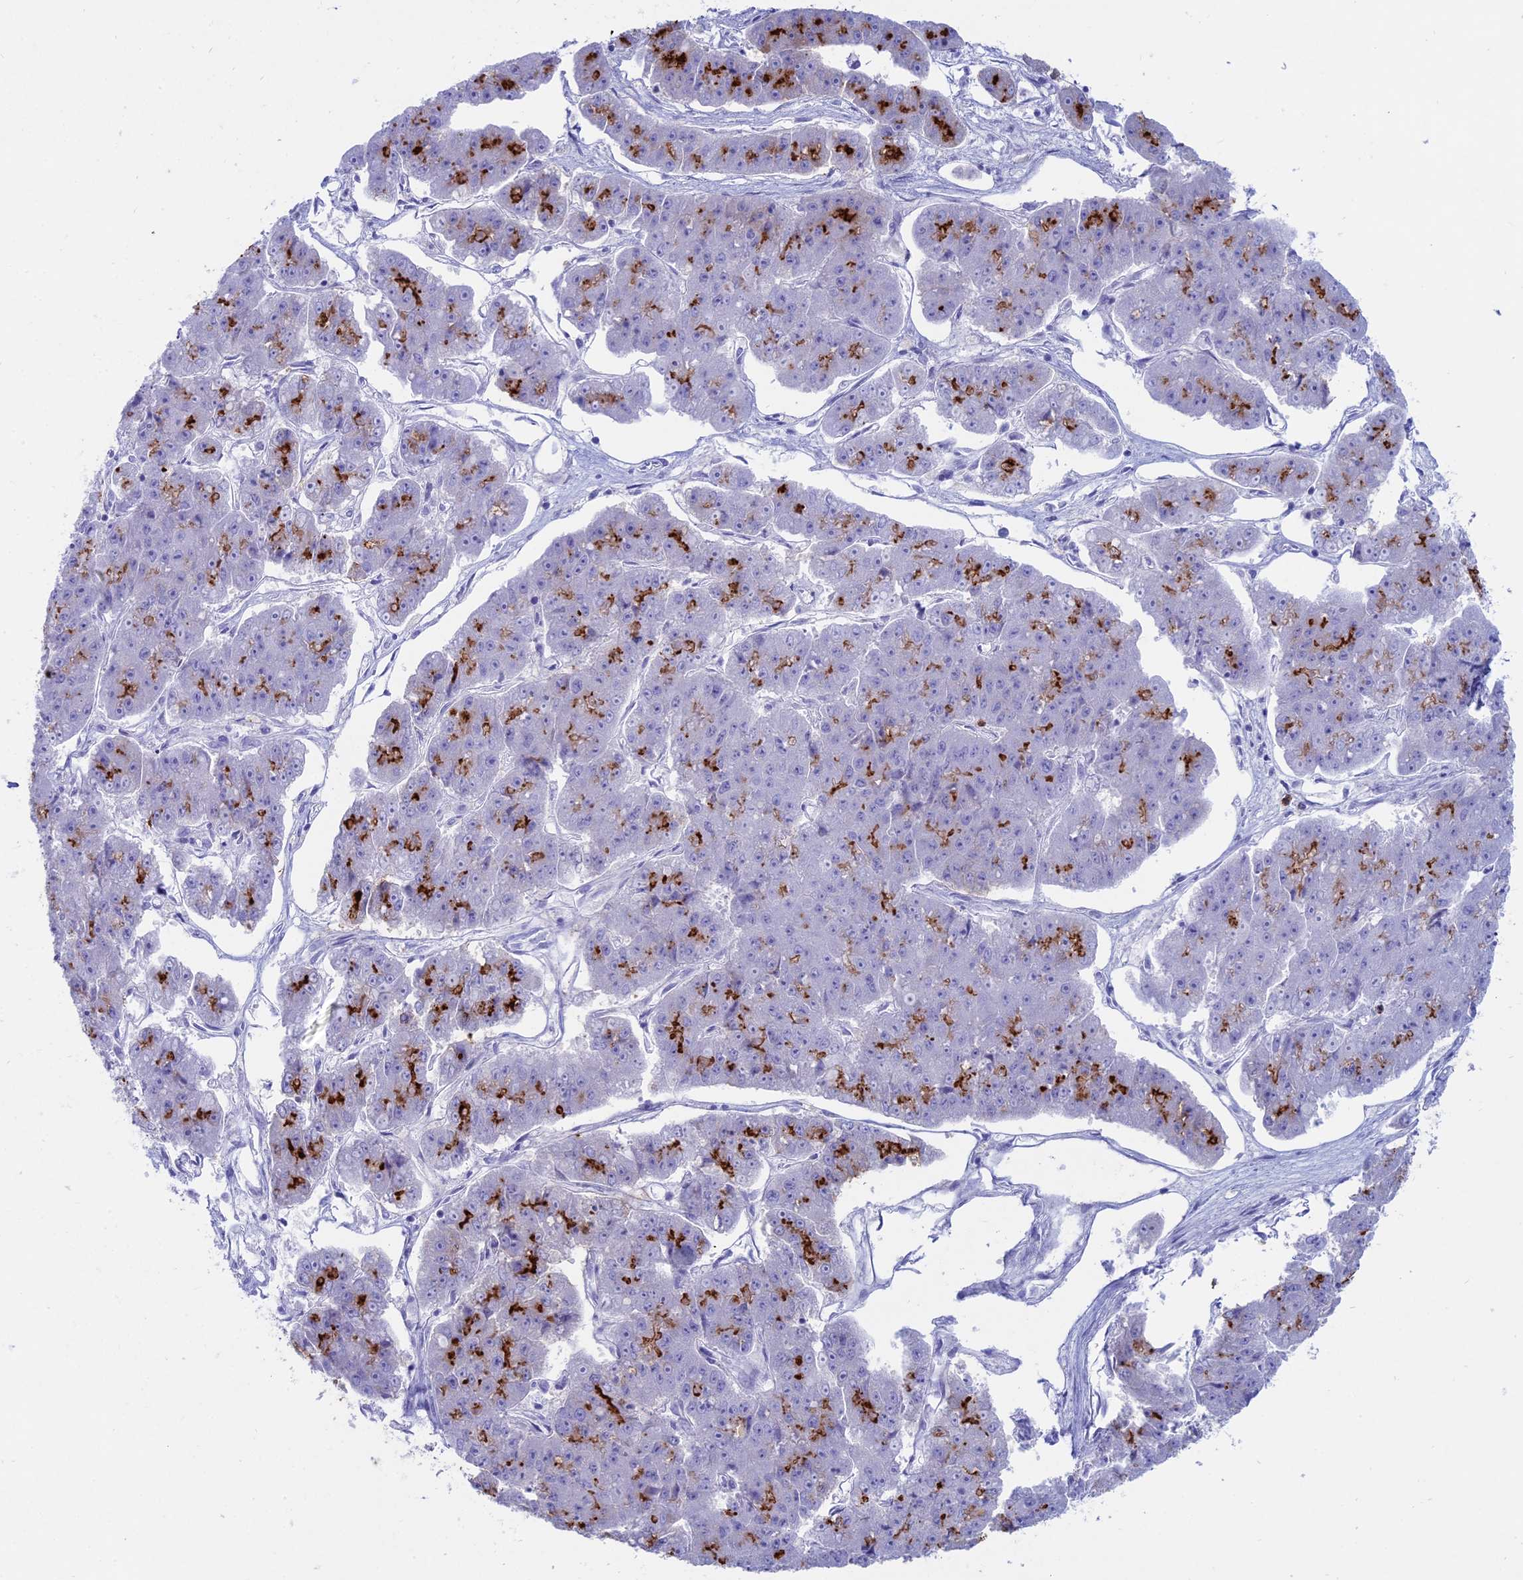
{"staining": {"intensity": "strong", "quantity": "<25%", "location": "cytoplasmic/membranous"}, "tissue": "pancreatic cancer", "cell_type": "Tumor cells", "image_type": "cancer", "snomed": [{"axis": "morphology", "description": "Adenocarcinoma, NOS"}, {"axis": "topography", "description": "Pancreas"}], "caption": "Protein expression analysis of human pancreatic adenocarcinoma reveals strong cytoplasmic/membranous expression in about <25% of tumor cells.", "gene": "OR2AE1", "patient": {"sex": "male", "age": 50}}